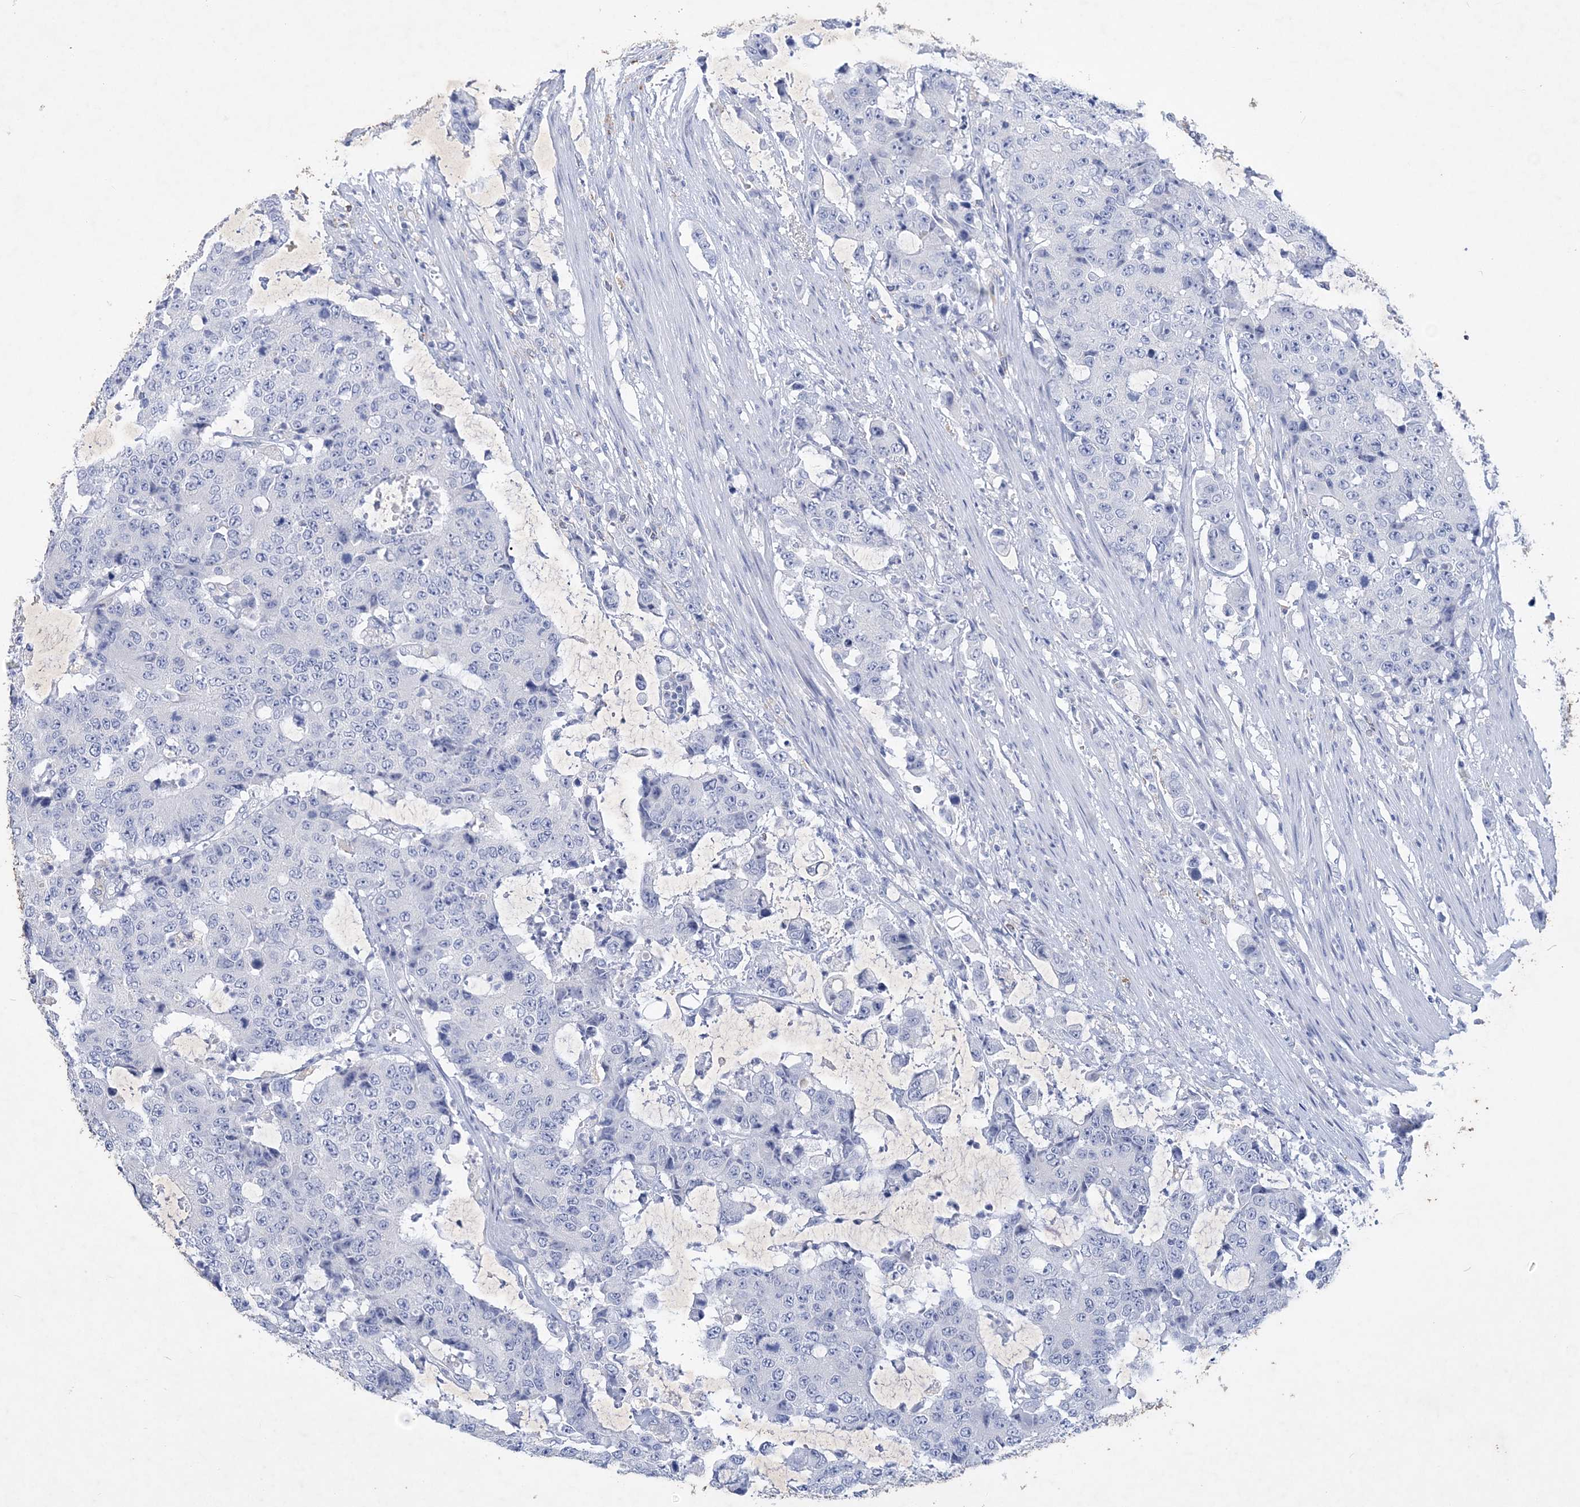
{"staining": {"intensity": "negative", "quantity": "none", "location": "none"}, "tissue": "colorectal cancer", "cell_type": "Tumor cells", "image_type": "cancer", "snomed": [{"axis": "morphology", "description": "Adenocarcinoma, NOS"}, {"axis": "topography", "description": "Colon"}], "caption": "This photomicrograph is of adenocarcinoma (colorectal) stained with IHC to label a protein in brown with the nuclei are counter-stained blue. There is no expression in tumor cells. (DAB immunohistochemistry (IHC) with hematoxylin counter stain).", "gene": "COPS8", "patient": {"sex": "female", "age": 86}}